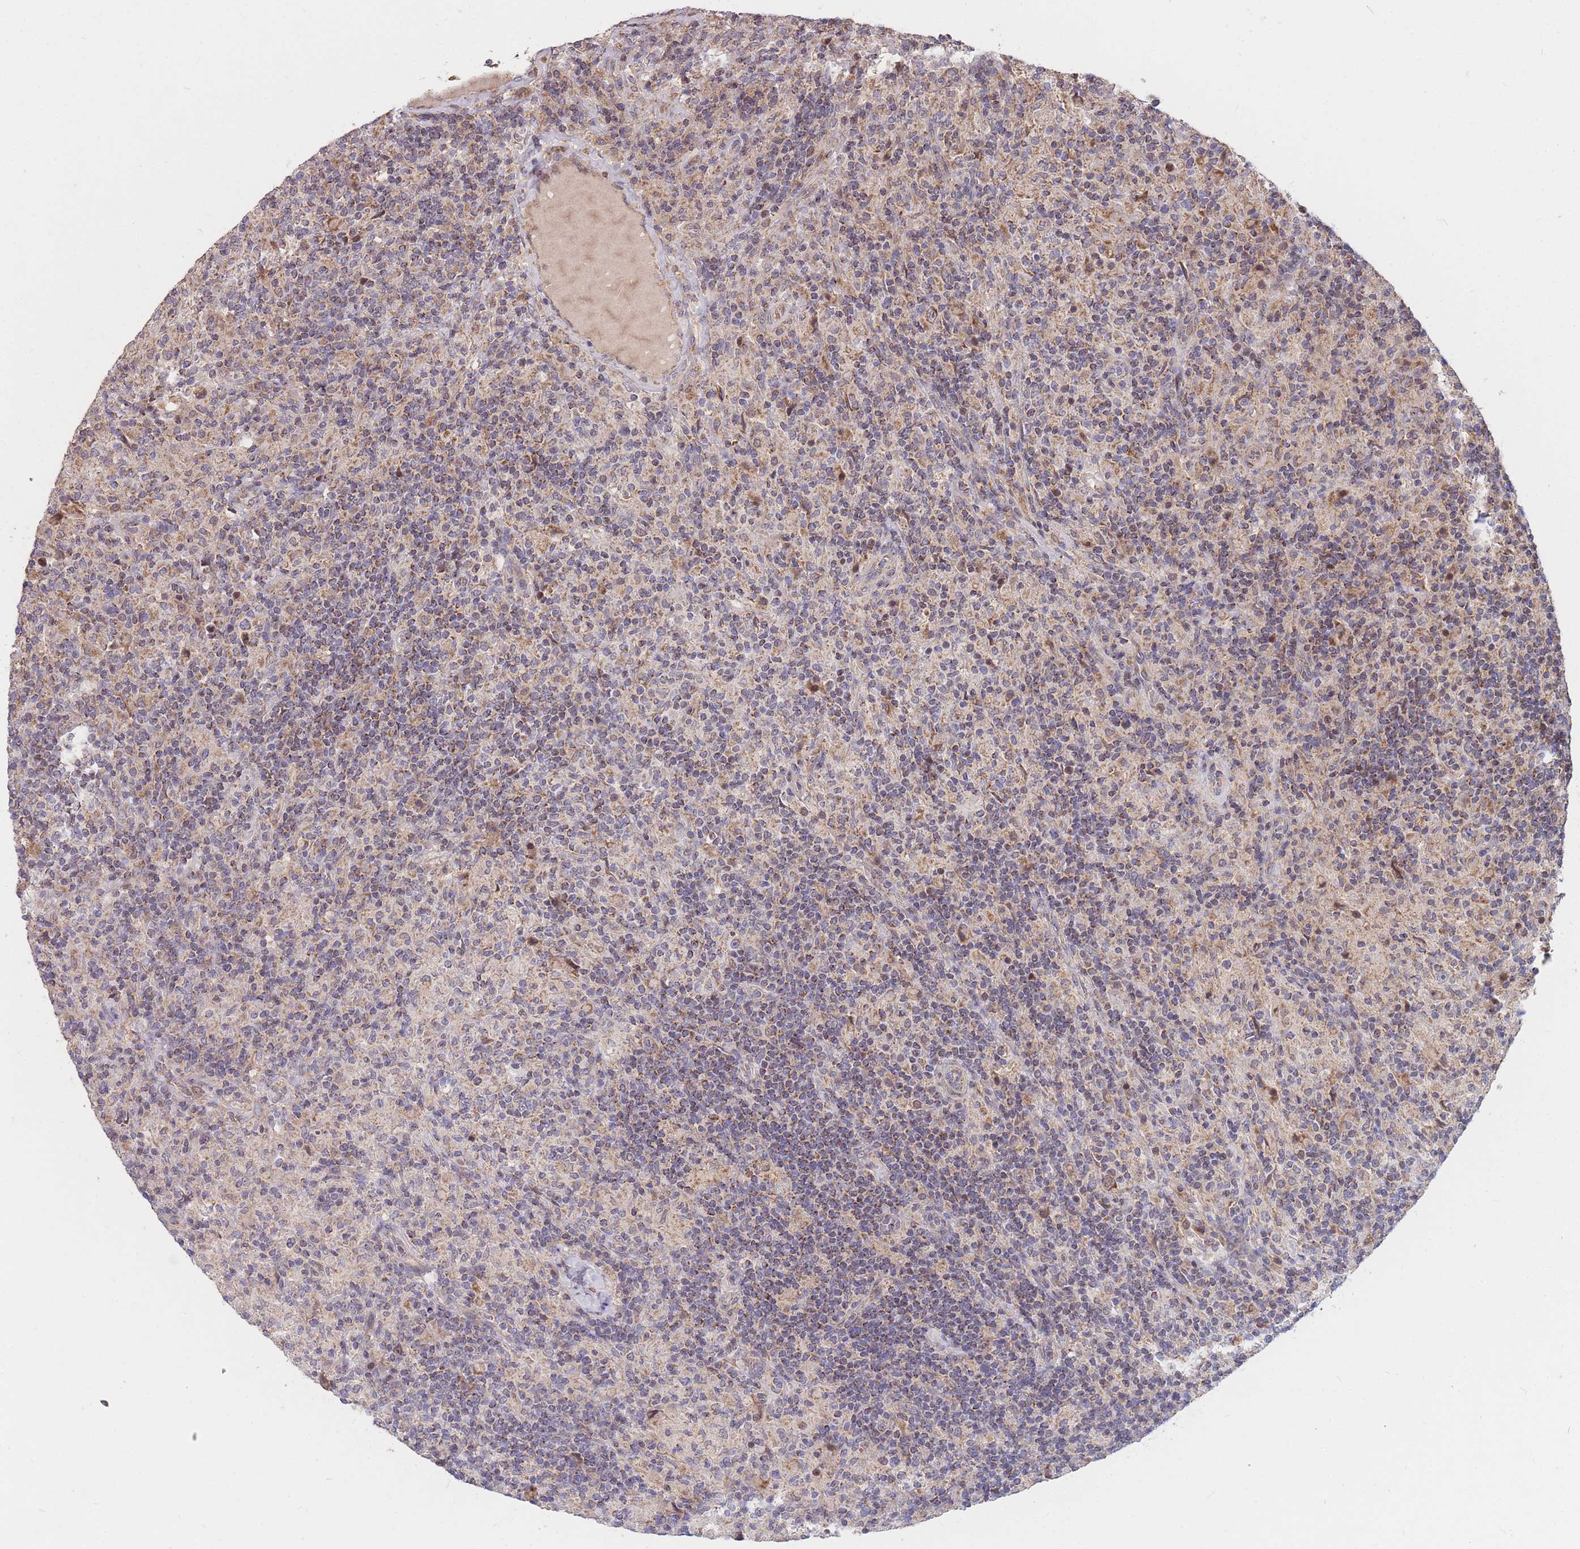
{"staining": {"intensity": "moderate", "quantity": "<25%", "location": "cytoplasmic/membranous"}, "tissue": "lymphoma", "cell_type": "Tumor cells", "image_type": "cancer", "snomed": [{"axis": "morphology", "description": "Hodgkin's disease, NOS"}, {"axis": "topography", "description": "Lymph node"}], "caption": "Immunohistochemistry of Hodgkin's disease shows low levels of moderate cytoplasmic/membranous expression in approximately <25% of tumor cells. The staining is performed using DAB (3,3'-diaminobenzidine) brown chromogen to label protein expression. The nuclei are counter-stained blue using hematoxylin.", "gene": "PTPMT1", "patient": {"sex": "male", "age": 70}}